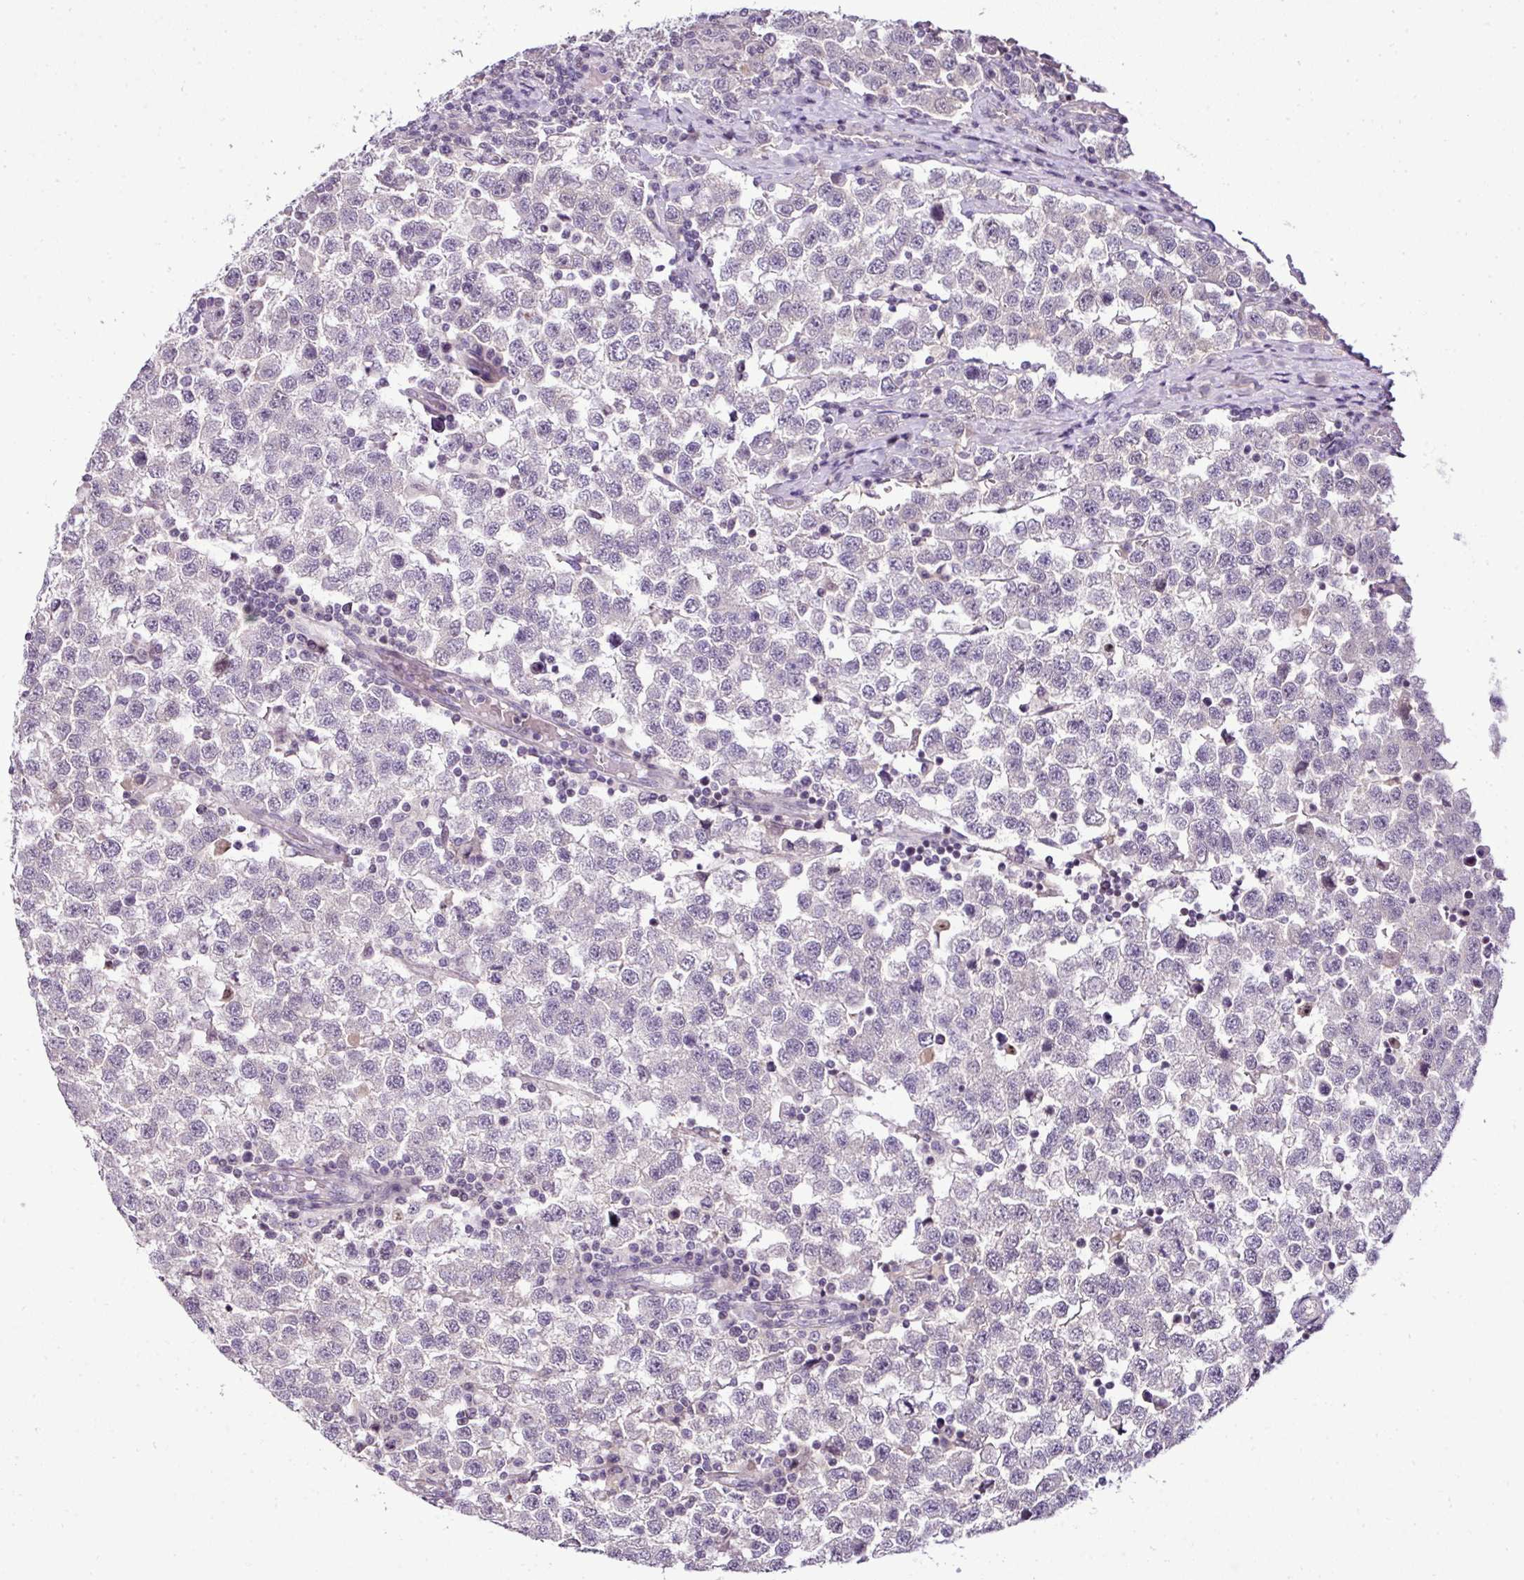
{"staining": {"intensity": "negative", "quantity": "none", "location": "none"}, "tissue": "testis cancer", "cell_type": "Tumor cells", "image_type": "cancer", "snomed": [{"axis": "morphology", "description": "Seminoma, NOS"}, {"axis": "topography", "description": "Testis"}], "caption": "Immunohistochemistry photomicrograph of neoplastic tissue: testis seminoma stained with DAB reveals no significant protein expression in tumor cells.", "gene": "TEX30", "patient": {"sex": "male", "age": 34}}